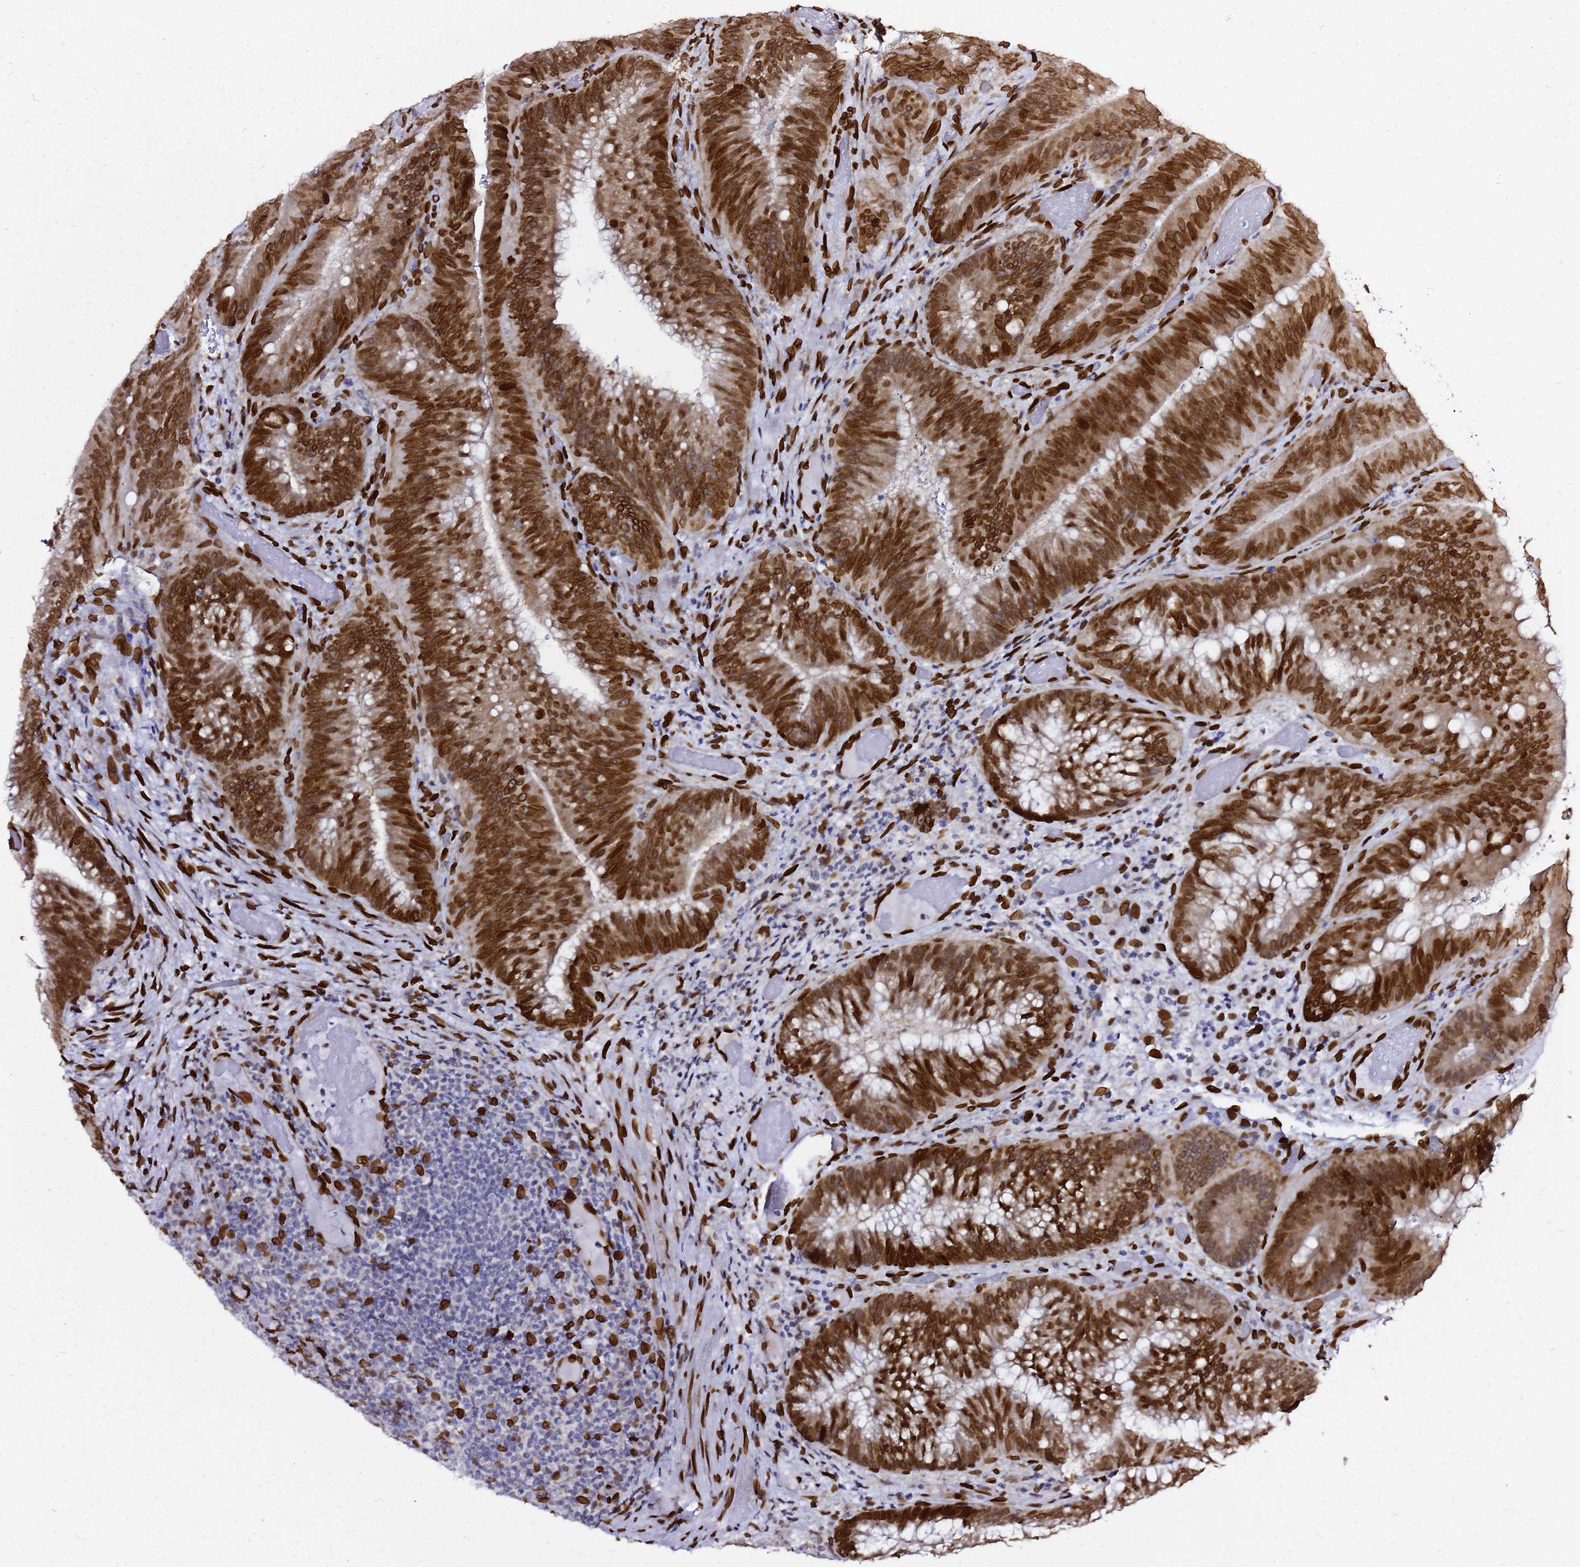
{"staining": {"intensity": "strong", "quantity": ">75%", "location": "cytoplasmic/membranous,nuclear"}, "tissue": "colorectal cancer", "cell_type": "Tumor cells", "image_type": "cancer", "snomed": [{"axis": "morphology", "description": "Adenocarcinoma, NOS"}, {"axis": "topography", "description": "Colon"}], "caption": "Immunohistochemical staining of human colorectal cancer displays strong cytoplasmic/membranous and nuclear protein staining in about >75% of tumor cells.", "gene": "C6orf141", "patient": {"sex": "female", "age": 43}}